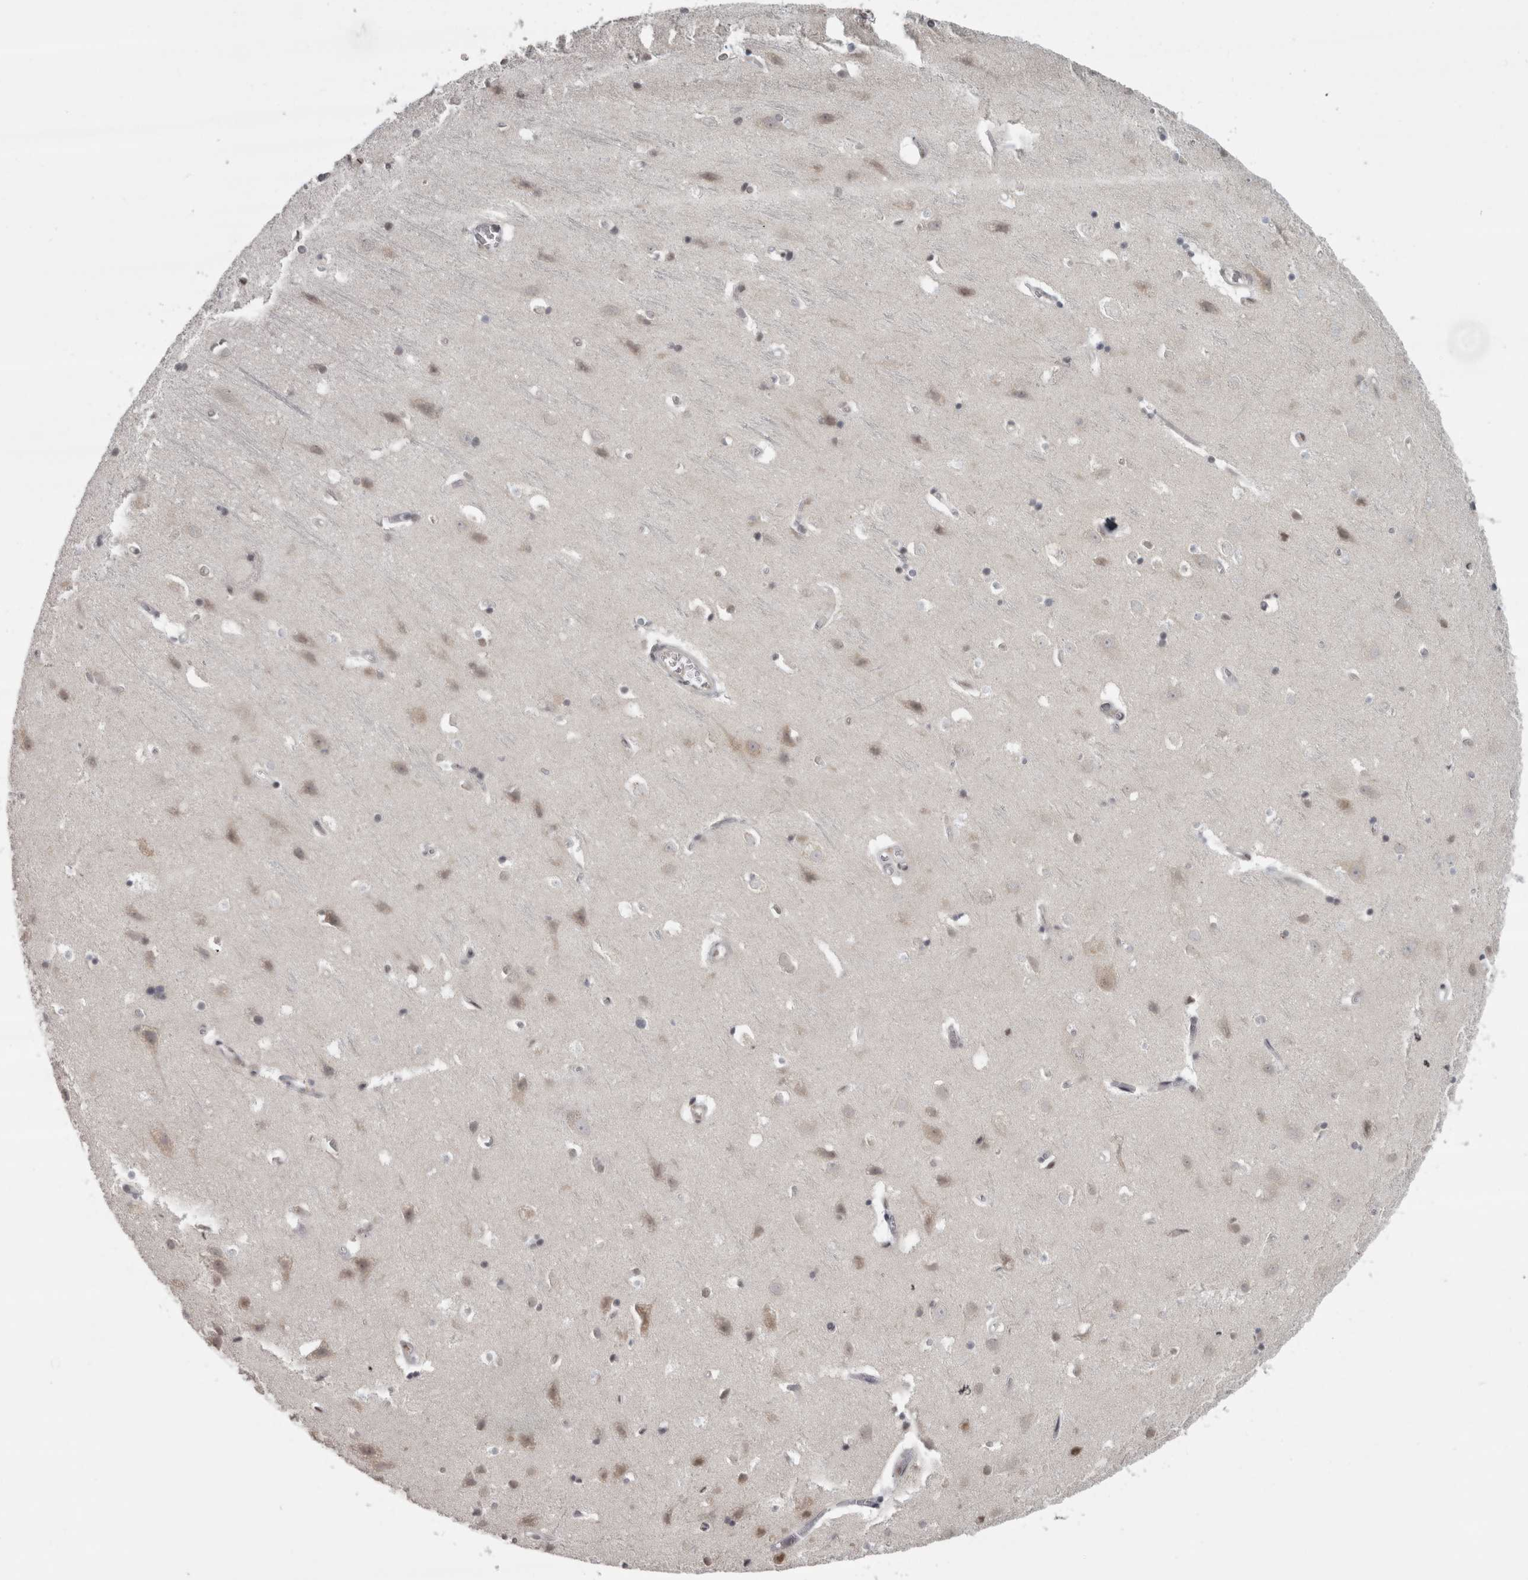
{"staining": {"intensity": "weak", "quantity": ">75%", "location": "nuclear"}, "tissue": "cerebral cortex", "cell_type": "Endothelial cells", "image_type": "normal", "snomed": [{"axis": "morphology", "description": "Normal tissue, NOS"}, {"axis": "topography", "description": "Cerebral cortex"}], "caption": "This is a histology image of IHC staining of normal cerebral cortex, which shows weak staining in the nuclear of endothelial cells.", "gene": "MICU3", "patient": {"sex": "male", "age": 54}}